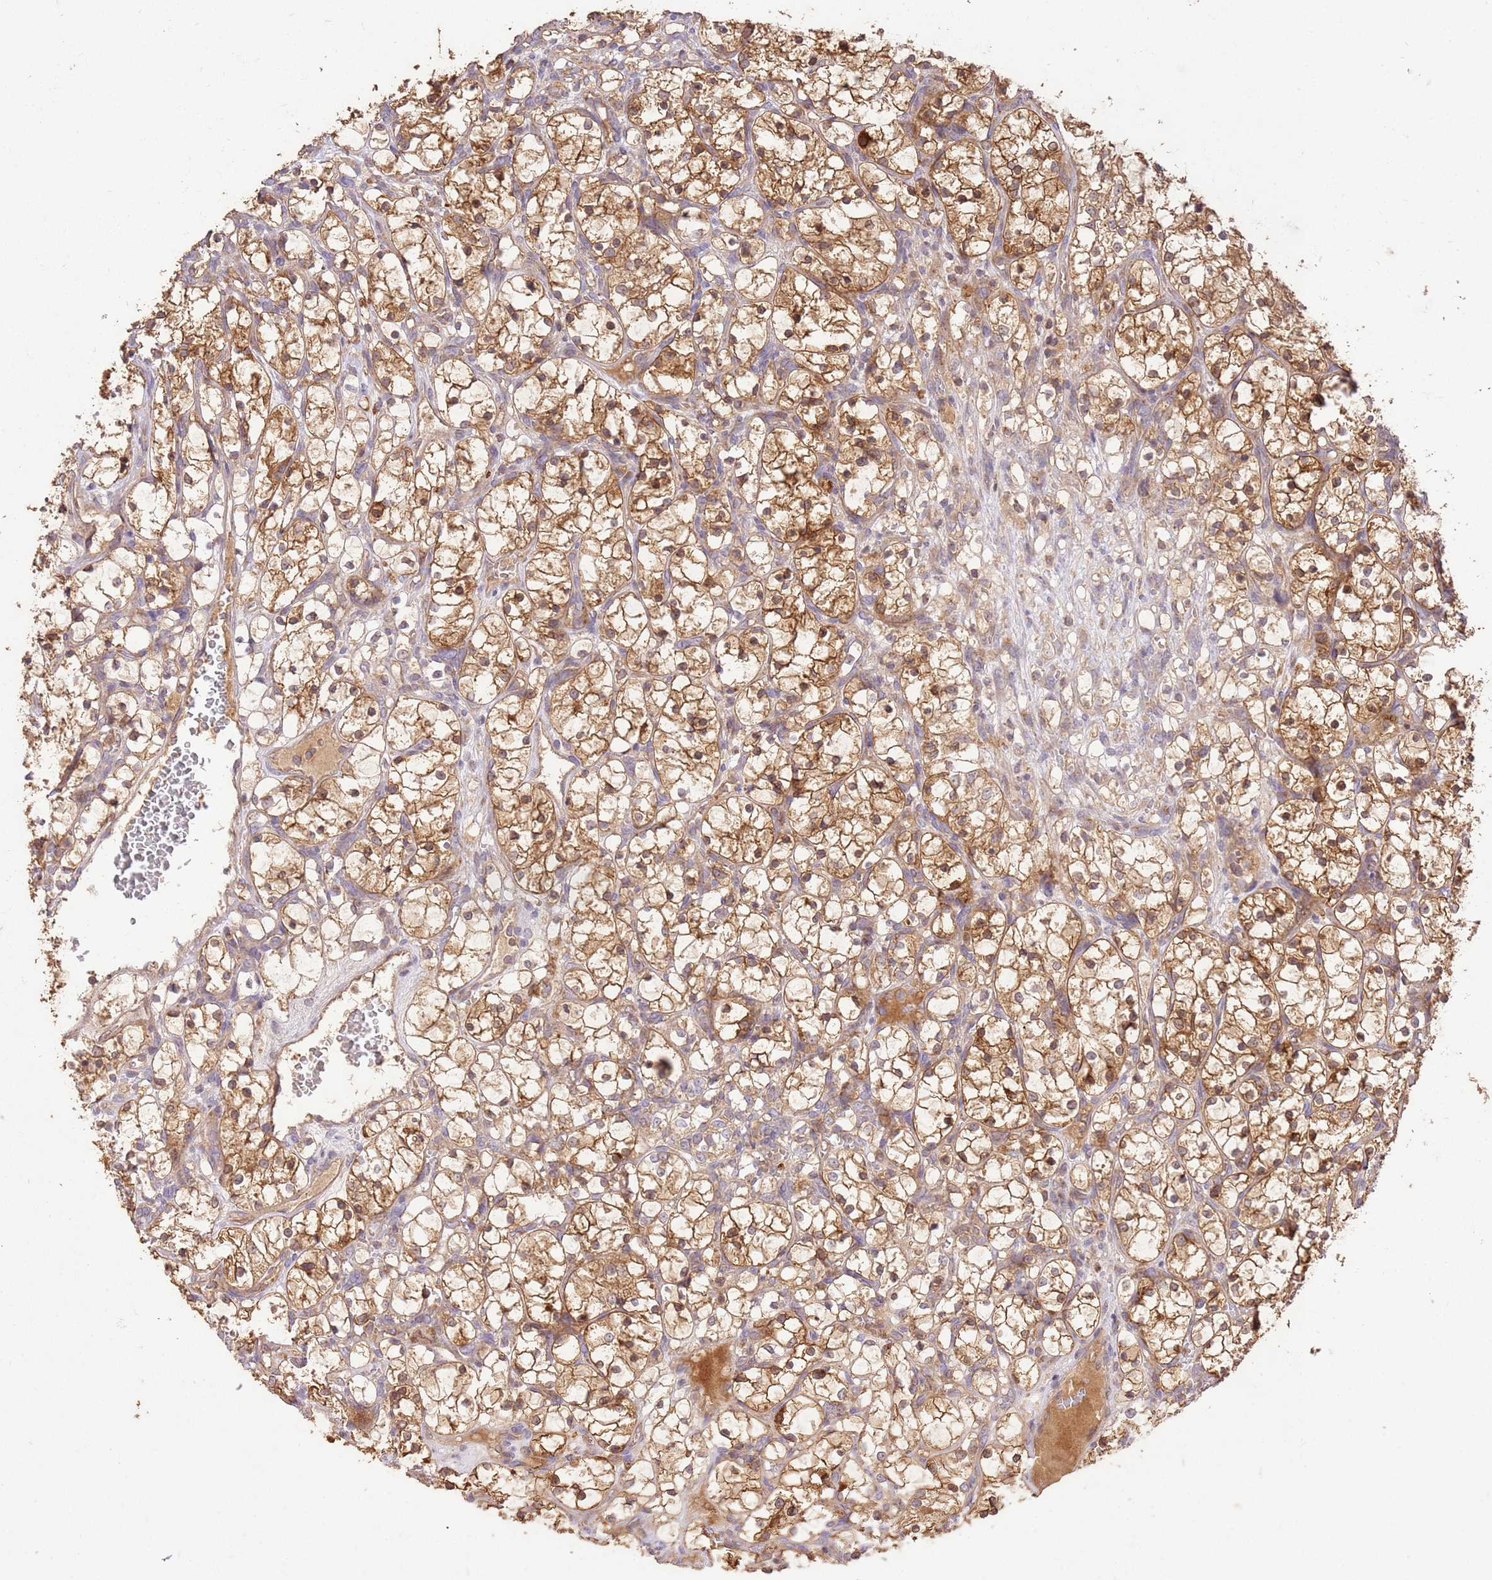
{"staining": {"intensity": "moderate", "quantity": ">75%", "location": "cytoplasmic/membranous"}, "tissue": "renal cancer", "cell_type": "Tumor cells", "image_type": "cancer", "snomed": [{"axis": "morphology", "description": "Adenocarcinoma, NOS"}, {"axis": "topography", "description": "Kidney"}], "caption": "Protein analysis of renal cancer tissue displays moderate cytoplasmic/membranous positivity in approximately >75% of tumor cells.", "gene": "LRRC28", "patient": {"sex": "female", "age": 69}}